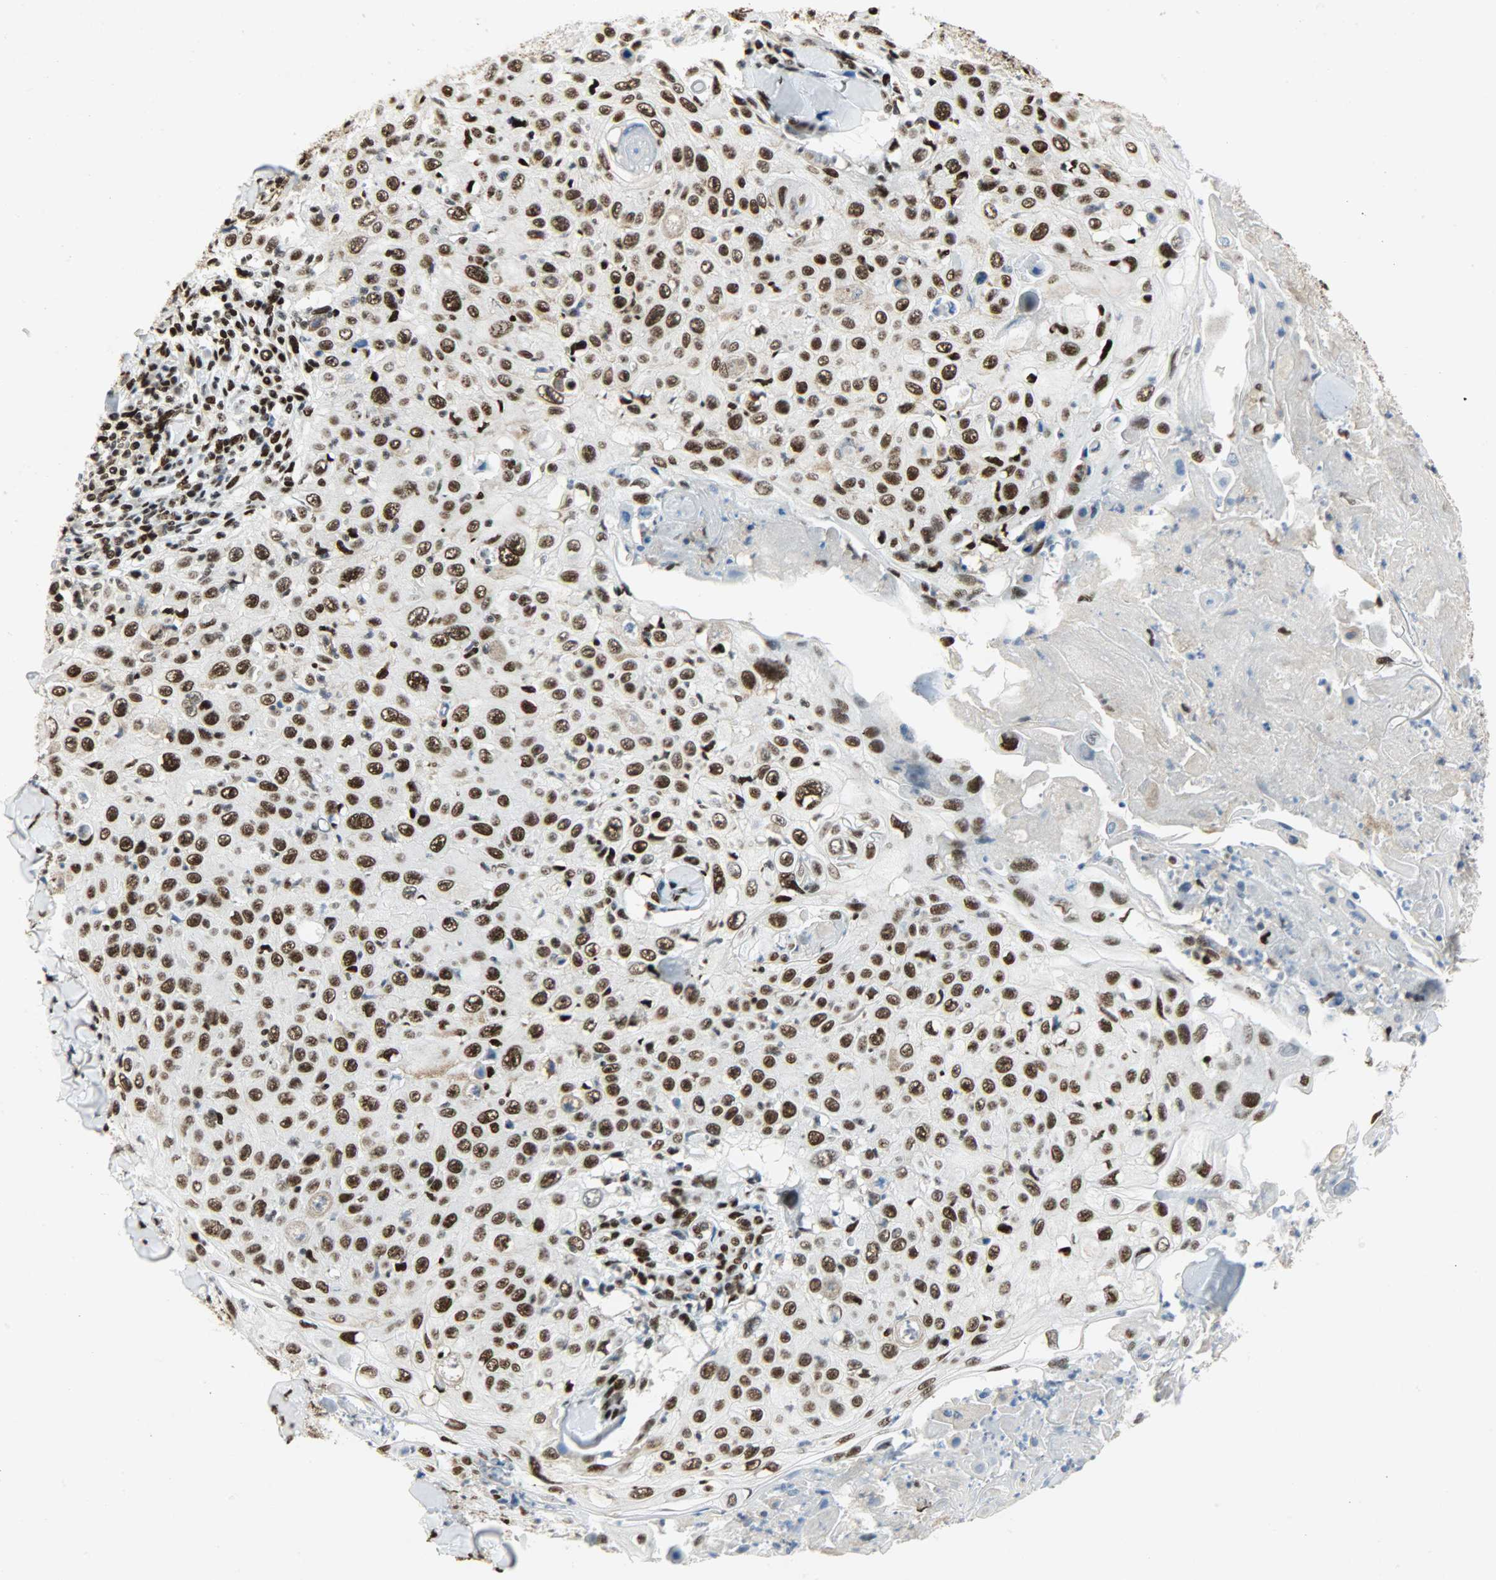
{"staining": {"intensity": "strong", "quantity": ">75%", "location": "nuclear"}, "tissue": "skin cancer", "cell_type": "Tumor cells", "image_type": "cancer", "snomed": [{"axis": "morphology", "description": "Squamous cell carcinoma, NOS"}, {"axis": "topography", "description": "Skin"}], "caption": "Immunohistochemistry of human skin squamous cell carcinoma displays high levels of strong nuclear positivity in approximately >75% of tumor cells. The staining was performed using DAB (3,3'-diaminobenzidine) to visualize the protein expression in brown, while the nuclei were stained in blue with hematoxylin (Magnification: 20x).", "gene": "SSB", "patient": {"sex": "male", "age": 86}}